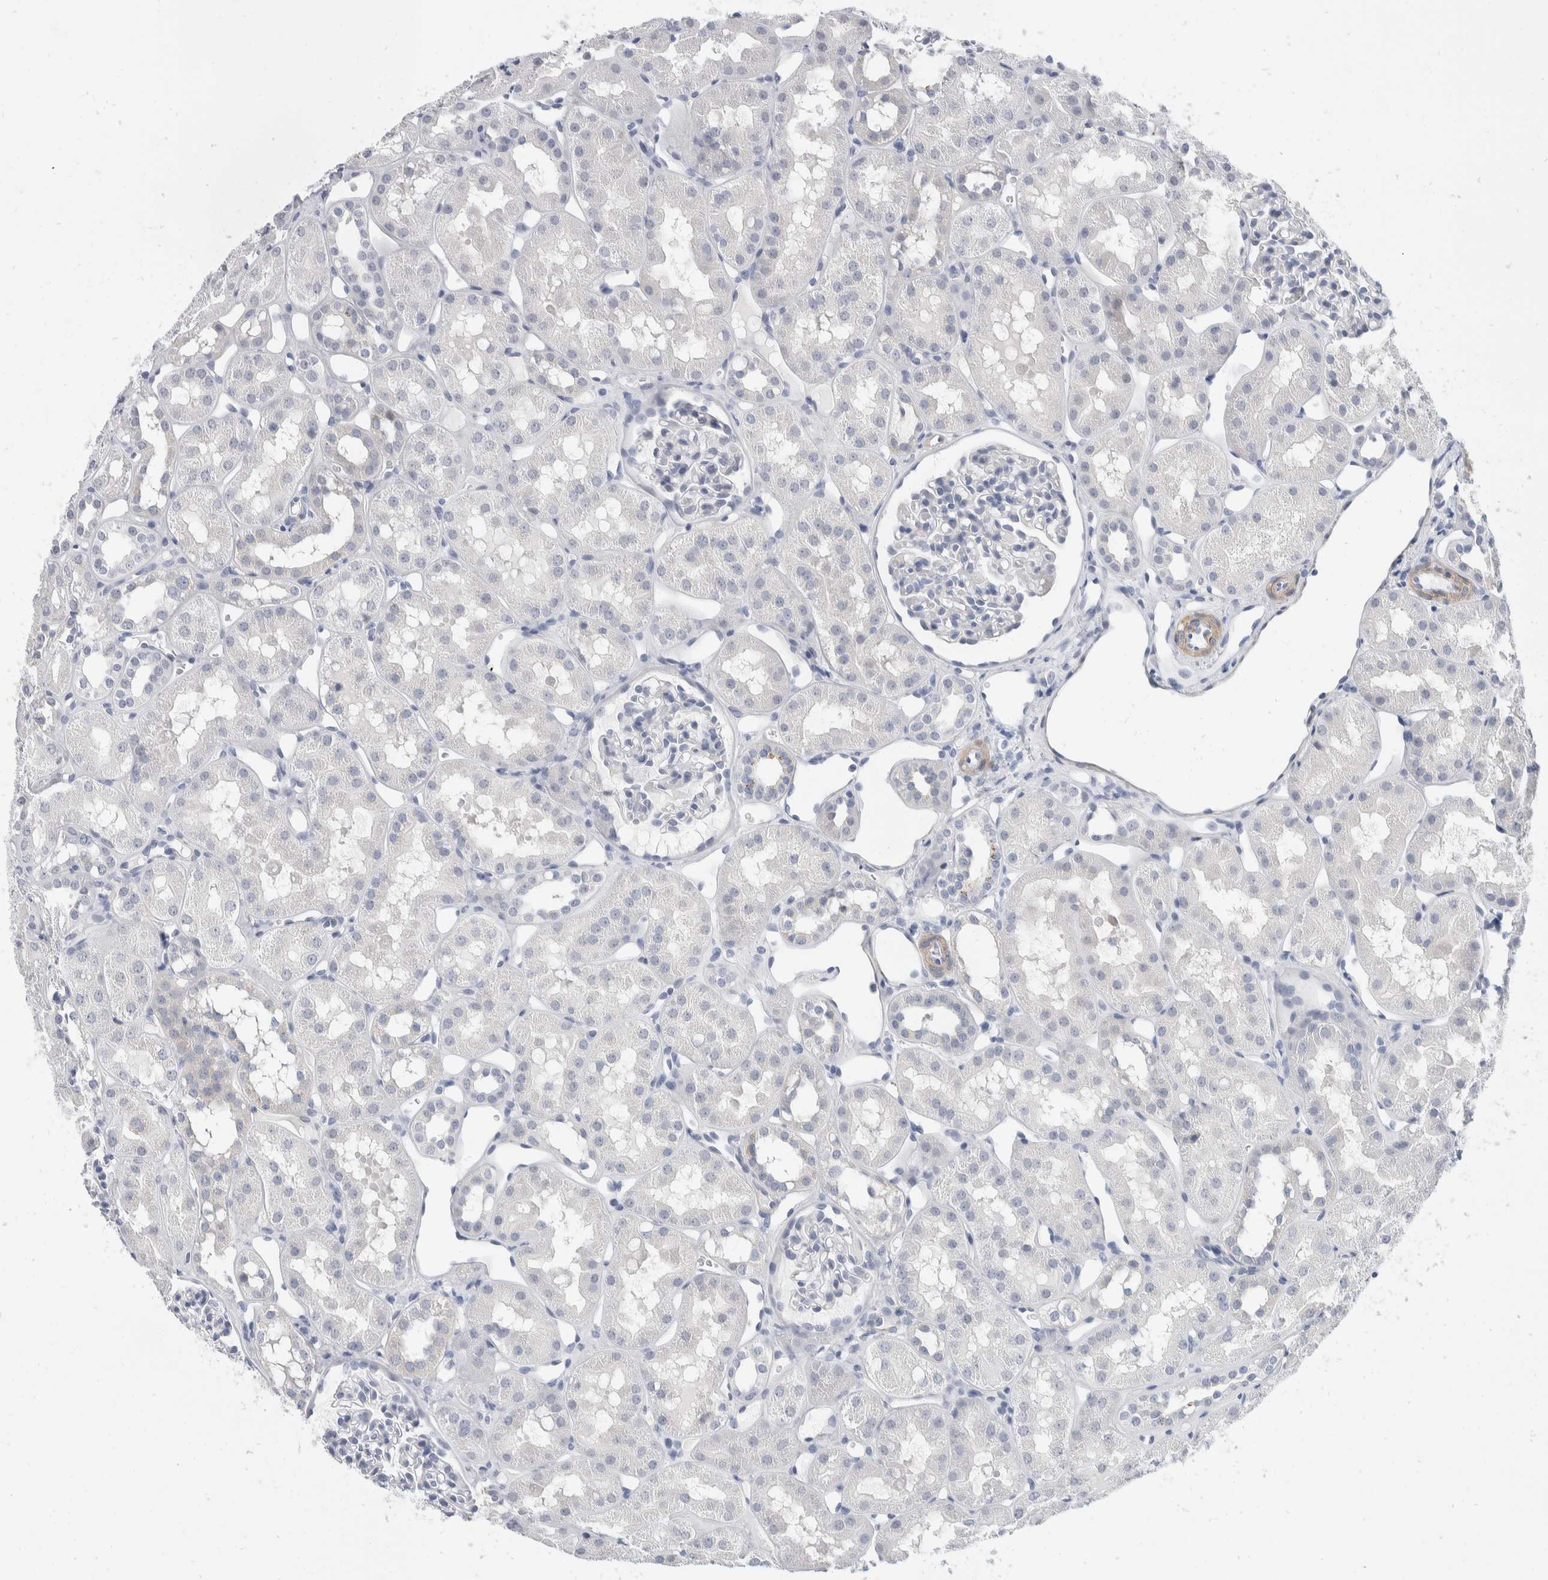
{"staining": {"intensity": "negative", "quantity": "none", "location": "none"}, "tissue": "kidney", "cell_type": "Cells in glomeruli", "image_type": "normal", "snomed": [{"axis": "morphology", "description": "Normal tissue, NOS"}, {"axis": "topography", "description": "Kidney"}], "caption": "Immunohistochemistry (IHC) micrograph of unremarkable kidney: kidney stained with DAB displays no significant protein expression in cells in glomeruli.", "gene": "CATSPERD", "patient": {"sex": "male", "age": 16}}